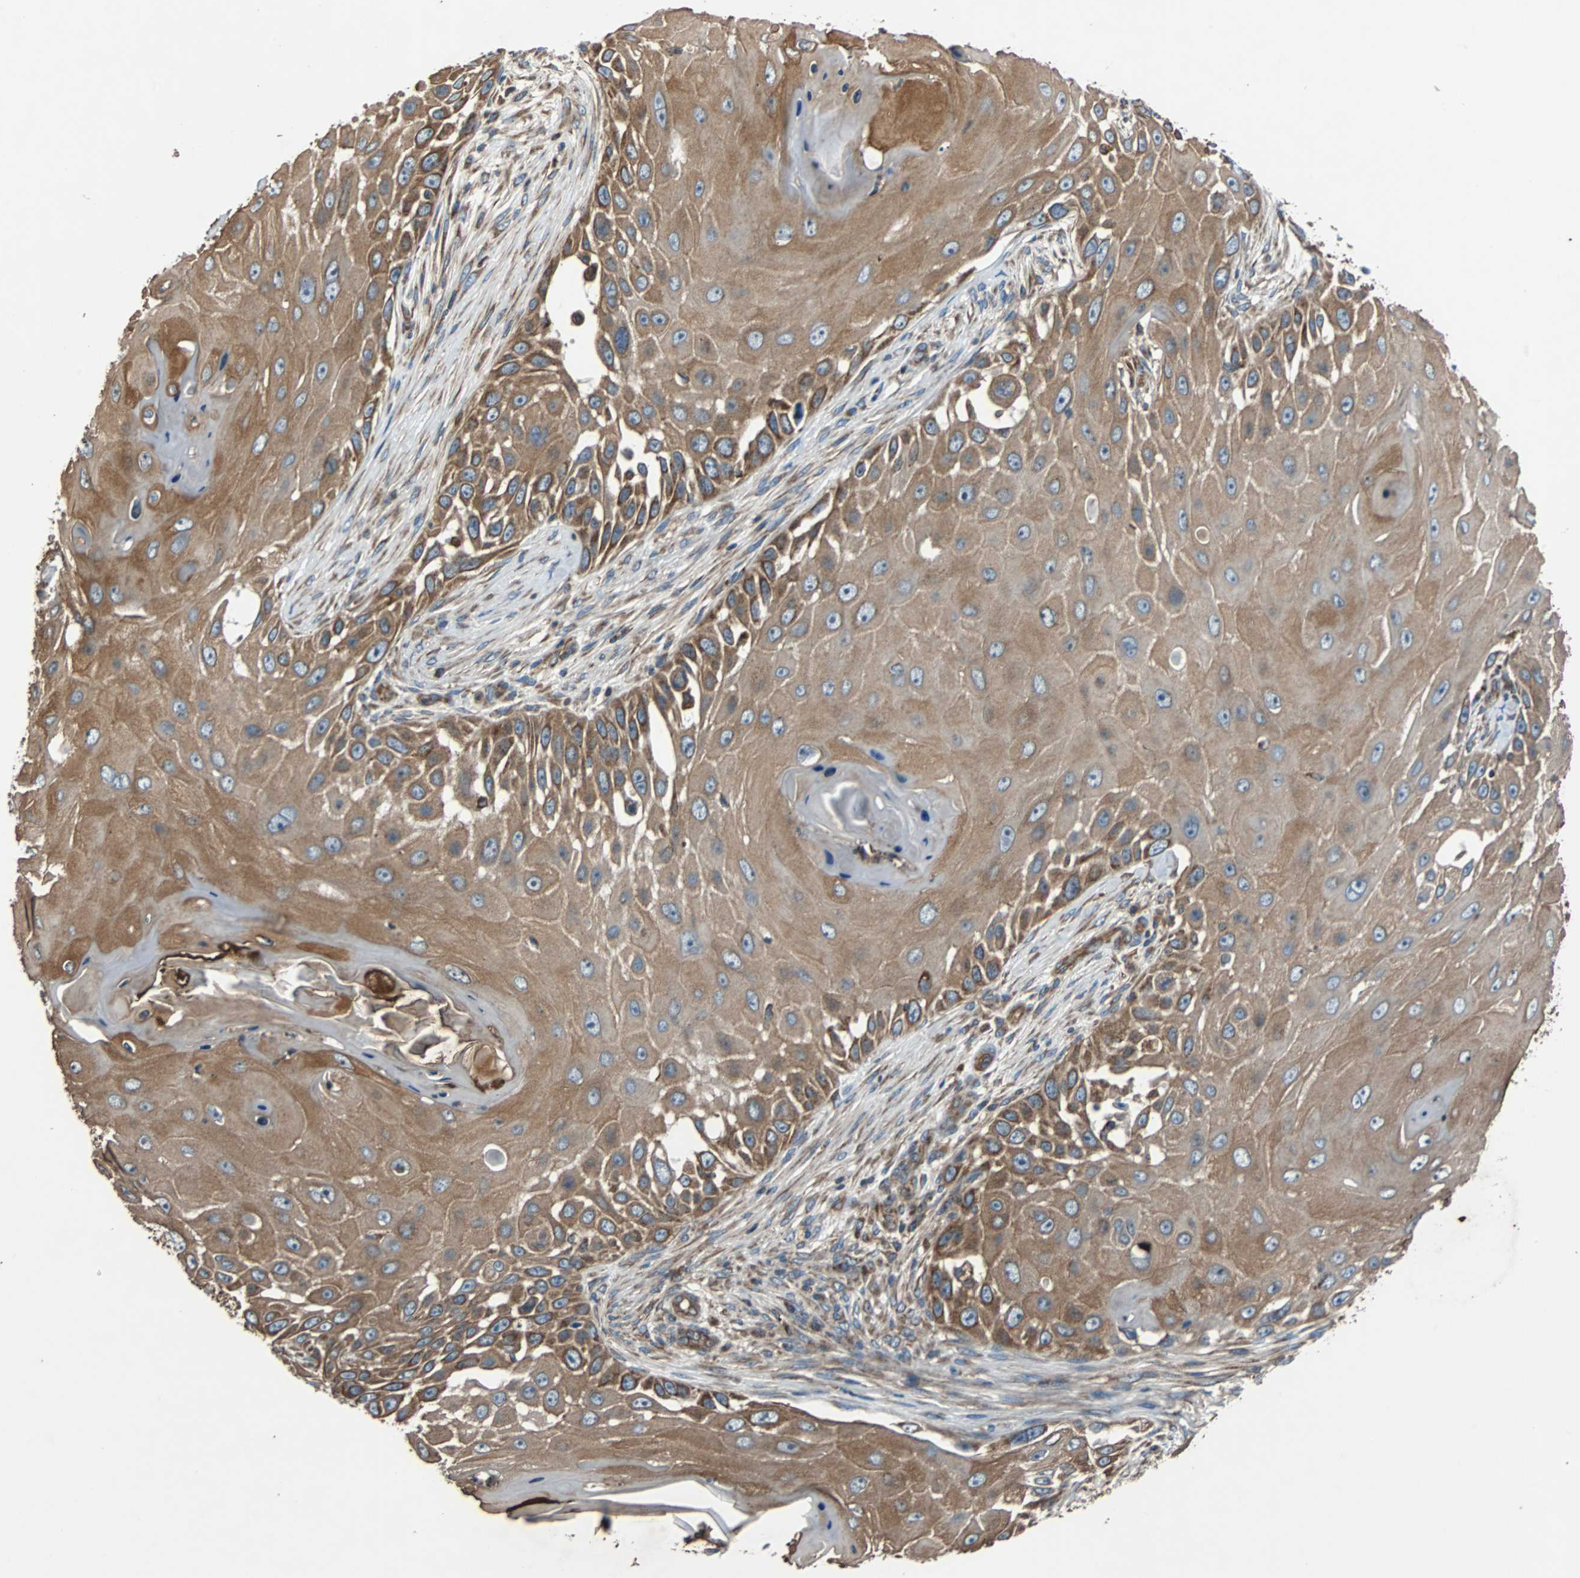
{"staining": {"intensity": "moderate", "quantity": ">75%", "location": "cytoplasmic/membranous"}, "tissue": "skin cancer", "cell_type": "Tumor cells", "image_type": "cancer", "snomed": [{"axis": "morphology", "description": "Squamous cell carcinoma, NOS"}, {"axis": "topography", "description": "Skin"}], "caption": "Squamous cell carcinoma (skin) stained for a protein demonstrates moderate cytoplasmic/membranous positivity in tumor cells.", "gene": "ACTR3", "patient": {"sex": "female", "age": 44}}